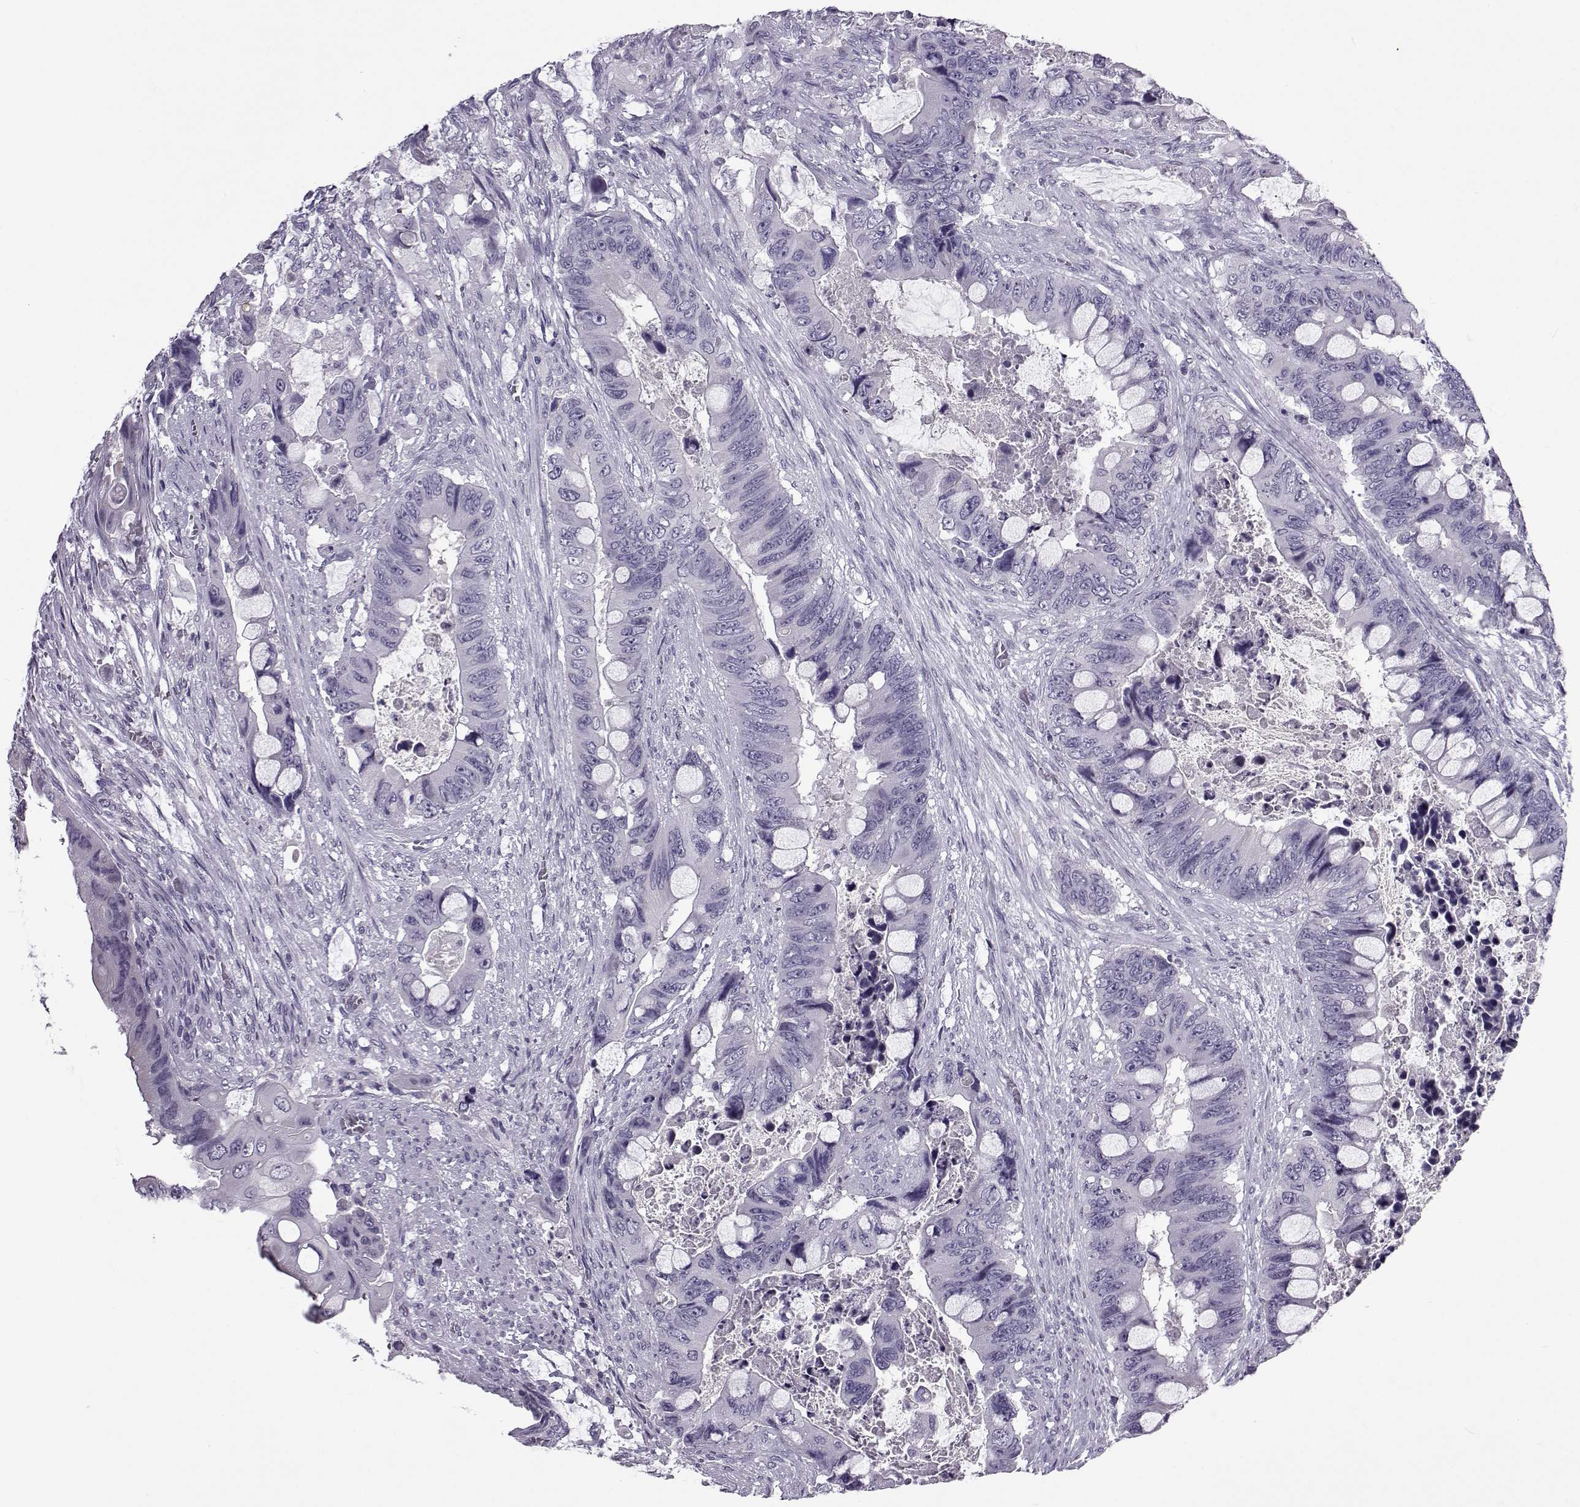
{"staining": {"intensity": "negative", "quantity": "none", "location": "none"}, "tissue": "colorectal cancer", "cell_type": "Tumor cells", "image_type": "cancer", "snomed": [{"axis": "morphology", "description": "Adenocarcinoma, NOS"}, {"axis": "topography", "description": "Rectum"}], "caption": "DAB immunohistochemical staining of colorectal adenocarcinoma shows no significant positivity in tumor cells. Nuclei are stained in blue.", "gene": "OIP5", "patient": {"sex": "male", "age": 63}}